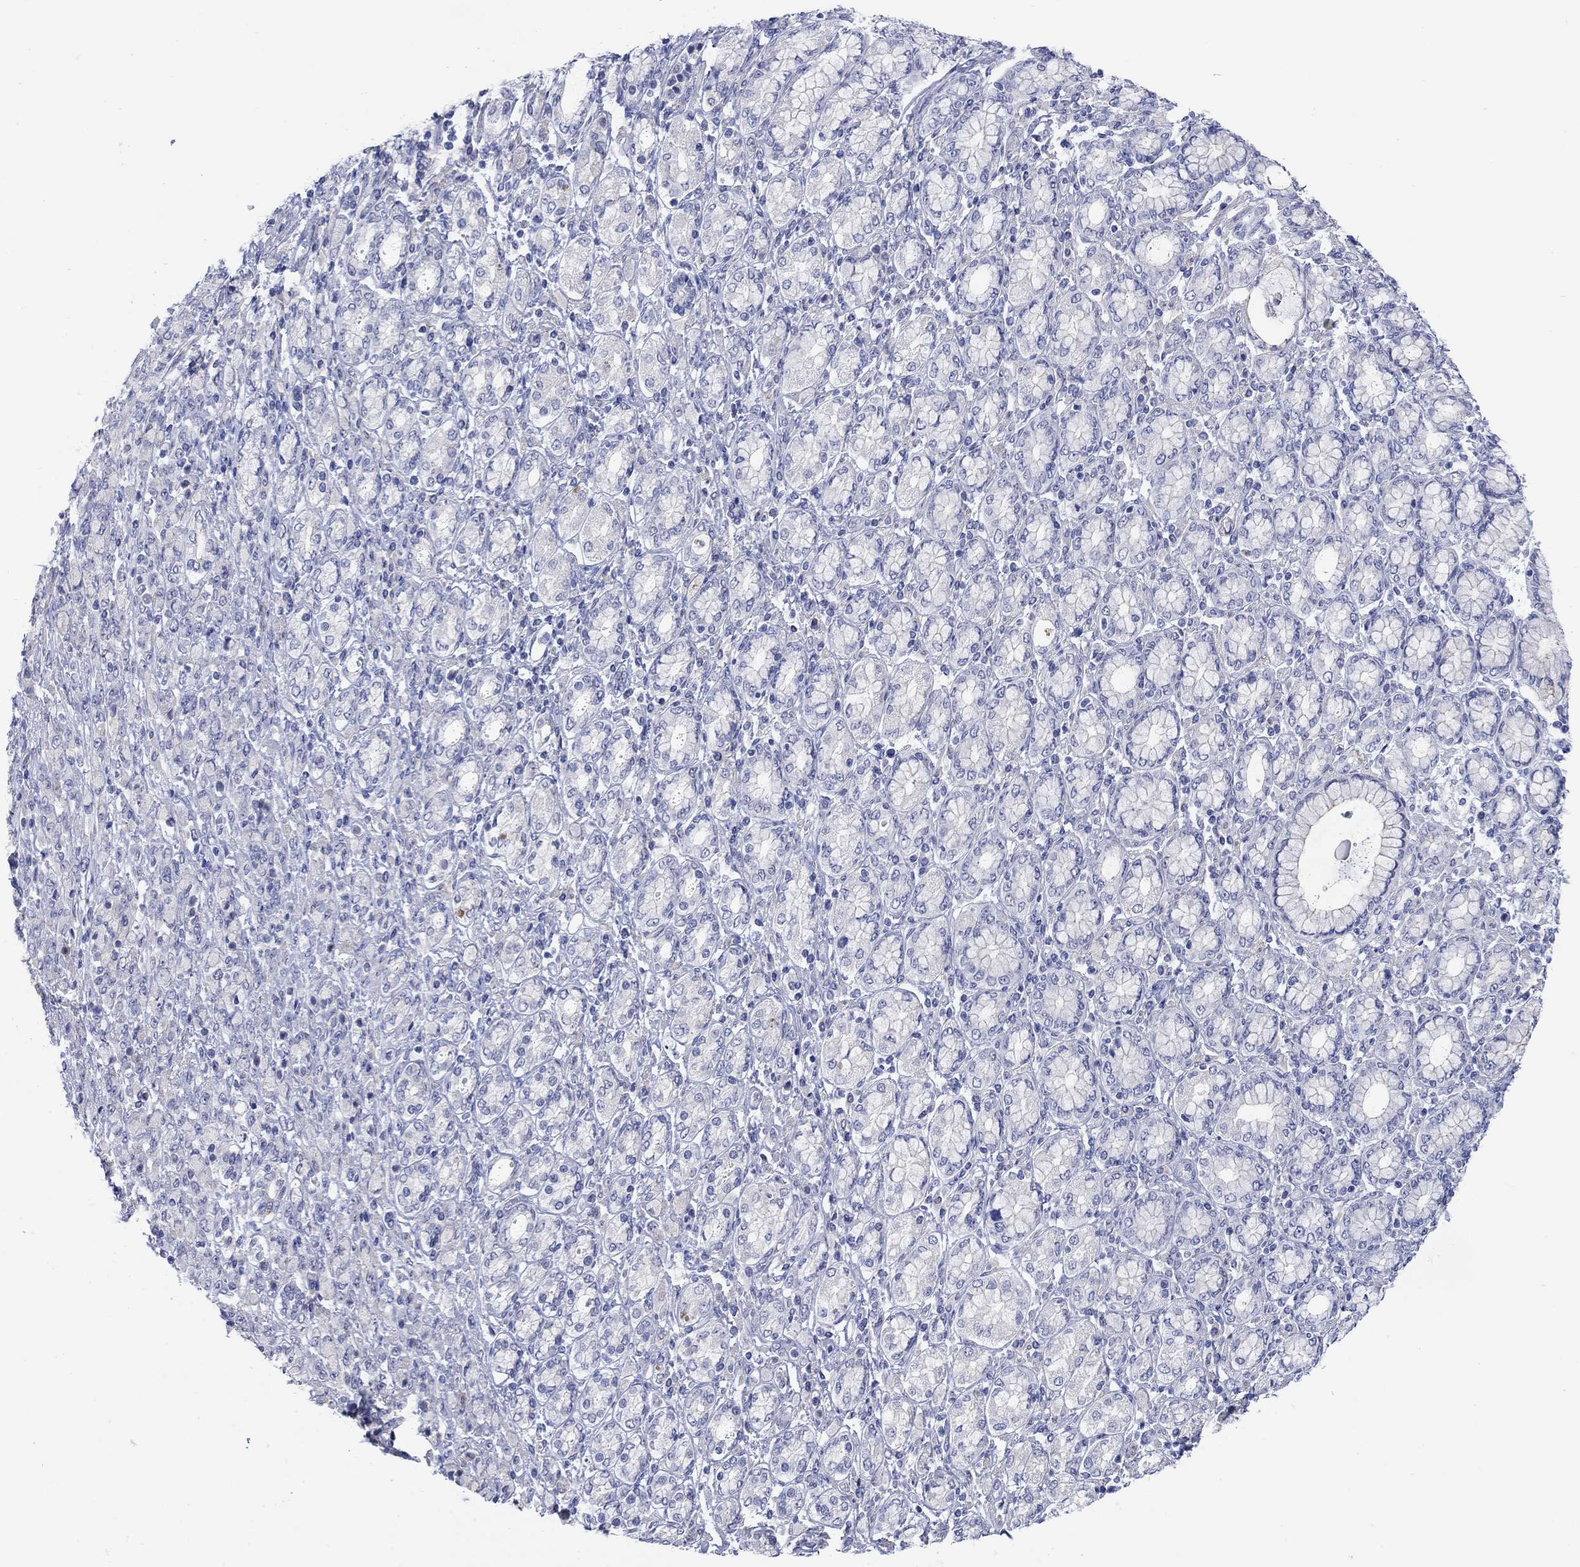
{"staining": {"intensity": "negative", "quantity": "none", "location": "none"}, "tissue": "stomach cancer", "cell_type": "Tumor cells", "image_type": "cancer", "snomed": [{"axis": "morphology", "description": "Normal tissue, NOS"}, {"axis": "morphology", "description": "Adenocarcinoma, NOS"}, {"axis": "topography", "description": "Stomach"}], "caption": "Tumor cells show no significant protein positivity in stomach cancer (adenocarcinoma). Brightfield microscopy of immunohistochemistry (IHC) stained with DAB (brown) and hematoxylin (blue), captured at high magnification.", "gene": "KRT222", "patient": {"sex": "female", "age": 79}}